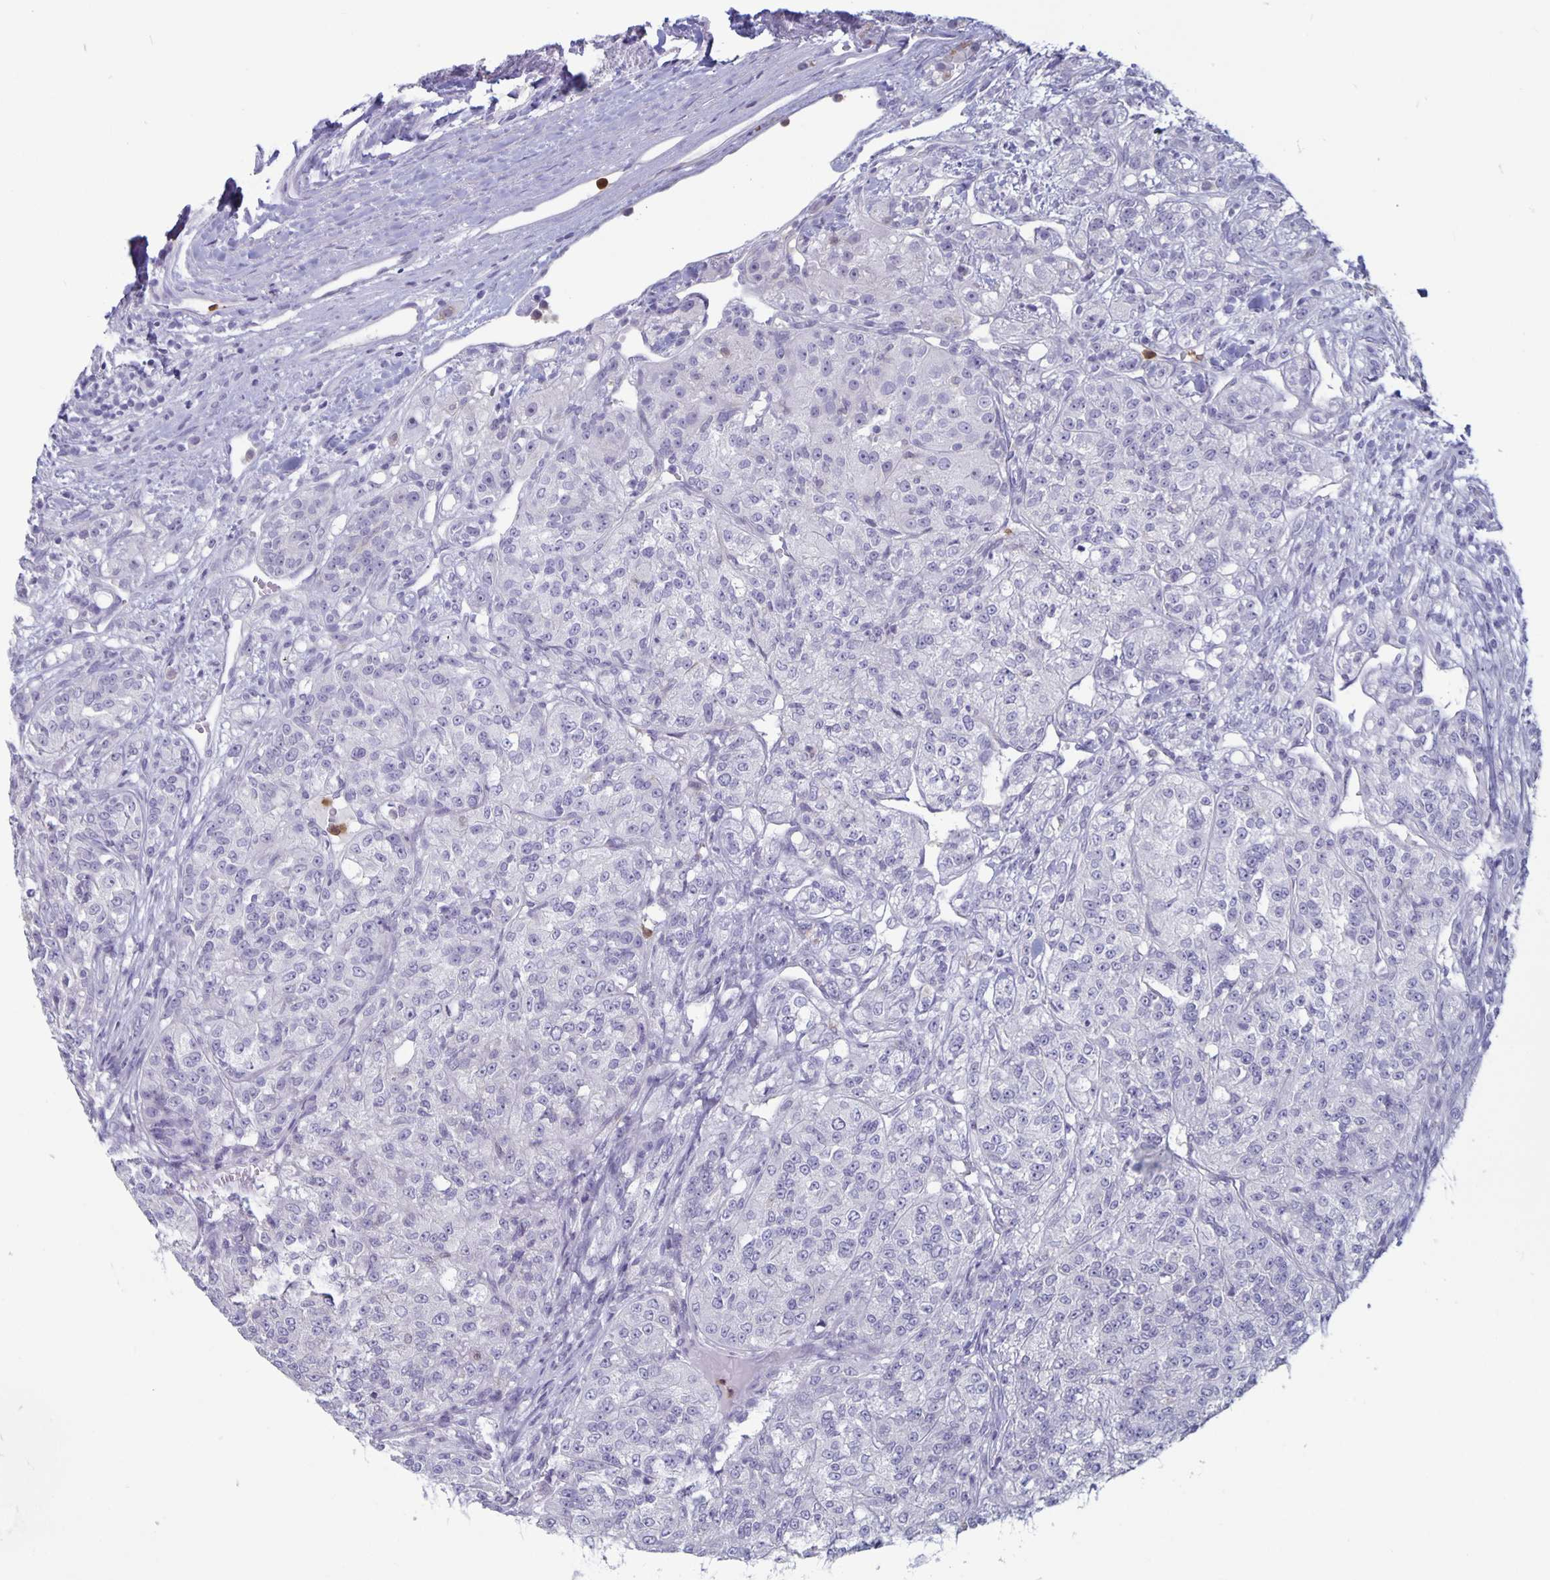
{"staining": {"intensity": "negative", "quantity": "none", "location": "none"}, "tissue": "renal cancer", "cell_type": "Tumor cells", "image_type": "cancer", "snomed": [{"axis": "morphology", "description": "Adenocarcinoma, NOS"}, {"axis": "topography", "description": "Kidney"}], "caption": "This is a histopathology image of IHC staining of renal cancer, which shows no expression in tumor cells.", "gene": "PLCB3", "patient": {"sex": "female", "age": 63}}